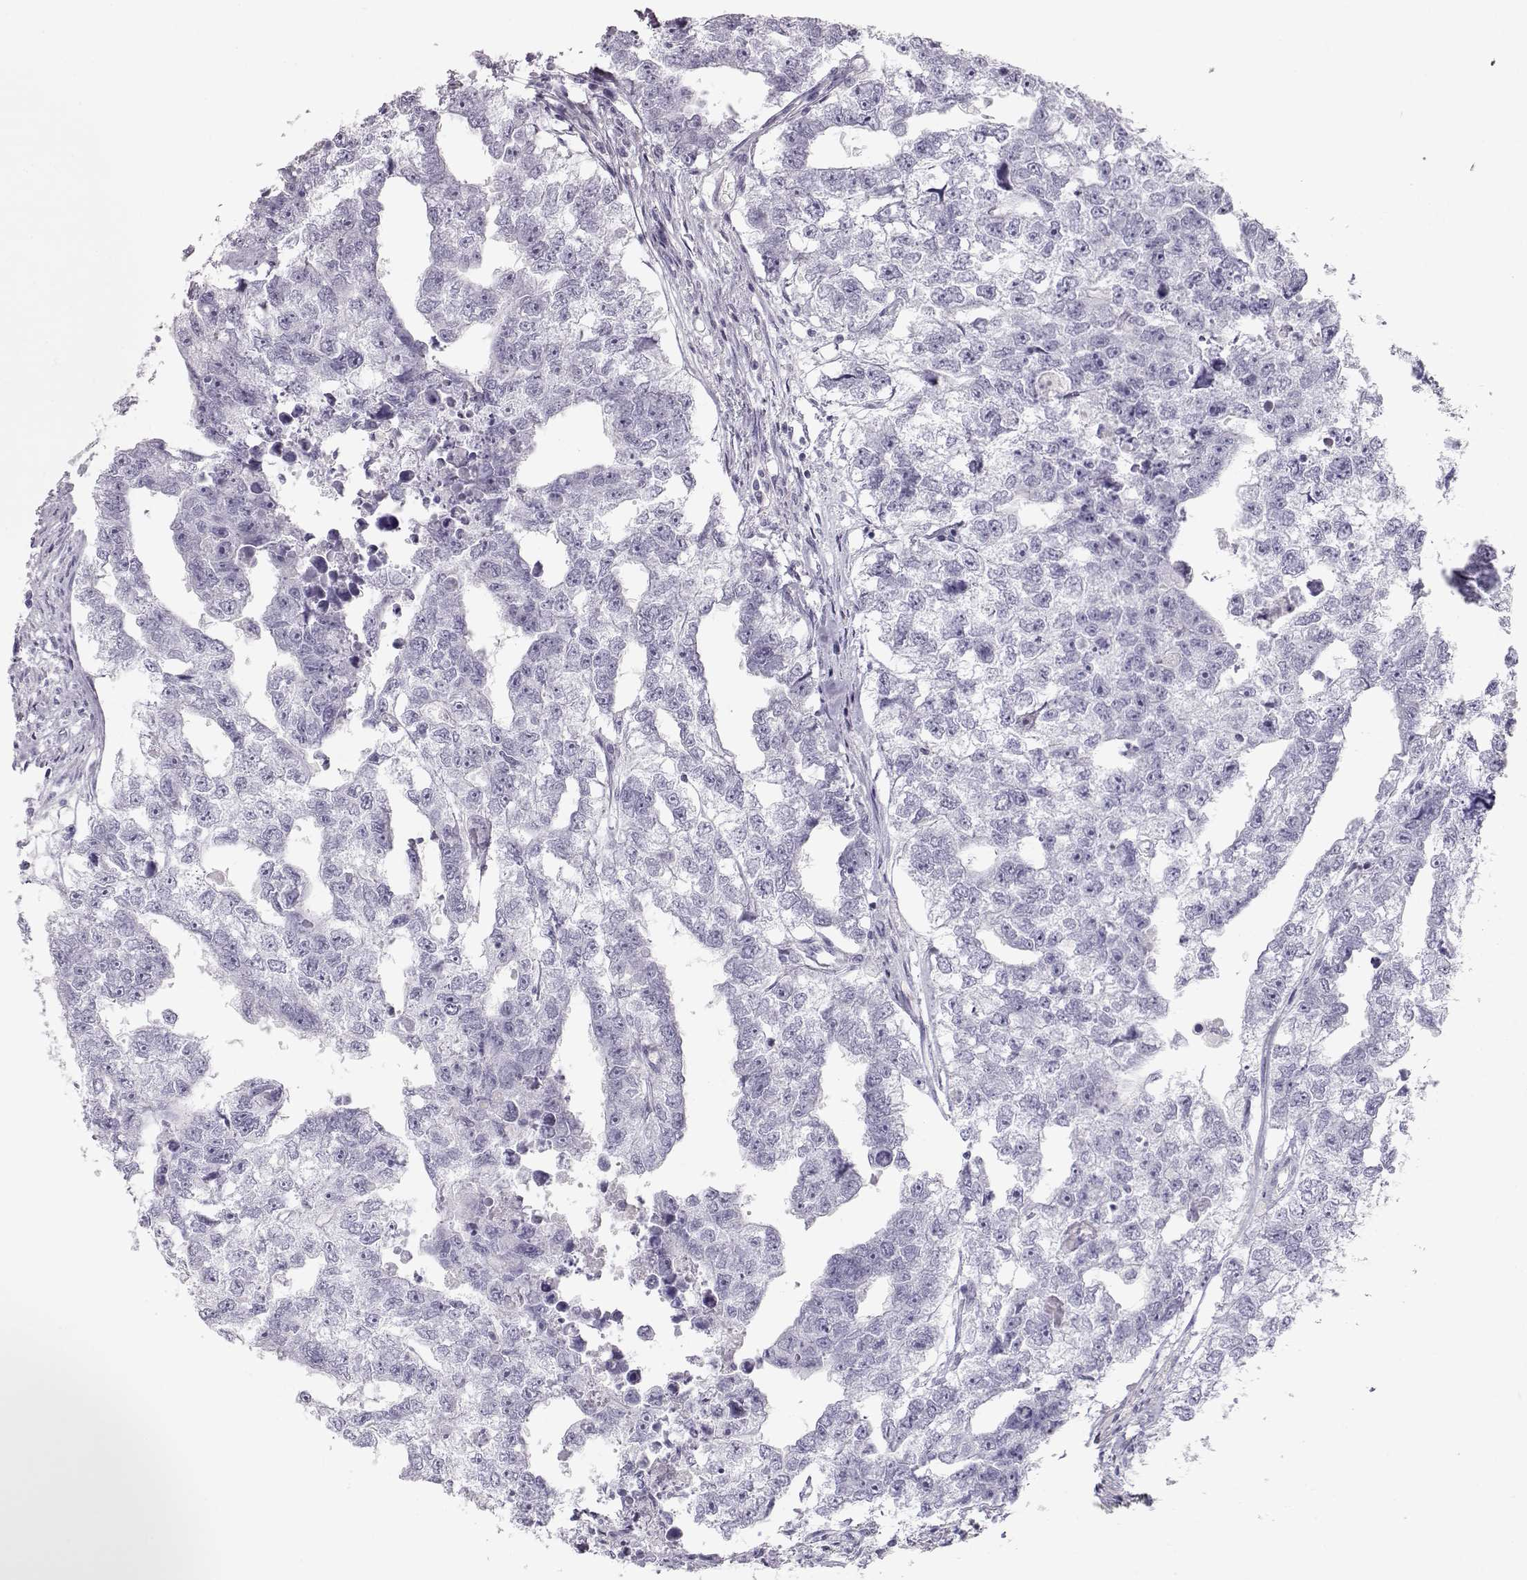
{"staining": {"intensity": "negative", "quantity": "none", "location": "none"}, "tissue": "testis cancer", "cell_type": "Tumor cells", "image_type": "cancer", "snomed": [{"axis": "morphology", "description": "Carcinoma, Embryonal, NOS"}, {"axis": "morphology", "description": "Teratoma, malignant, NOS"}, {"axis": "topography", "description": "Testis"}], "caption": "Immunohistochemistry (IHC) histopathology image of neoplastic tissue: human testis cancer stained with DAB exhibits no significant protein staining in tumor cells.", "gene": "MIP", "patient": {"sex": "male", "age": 44}}